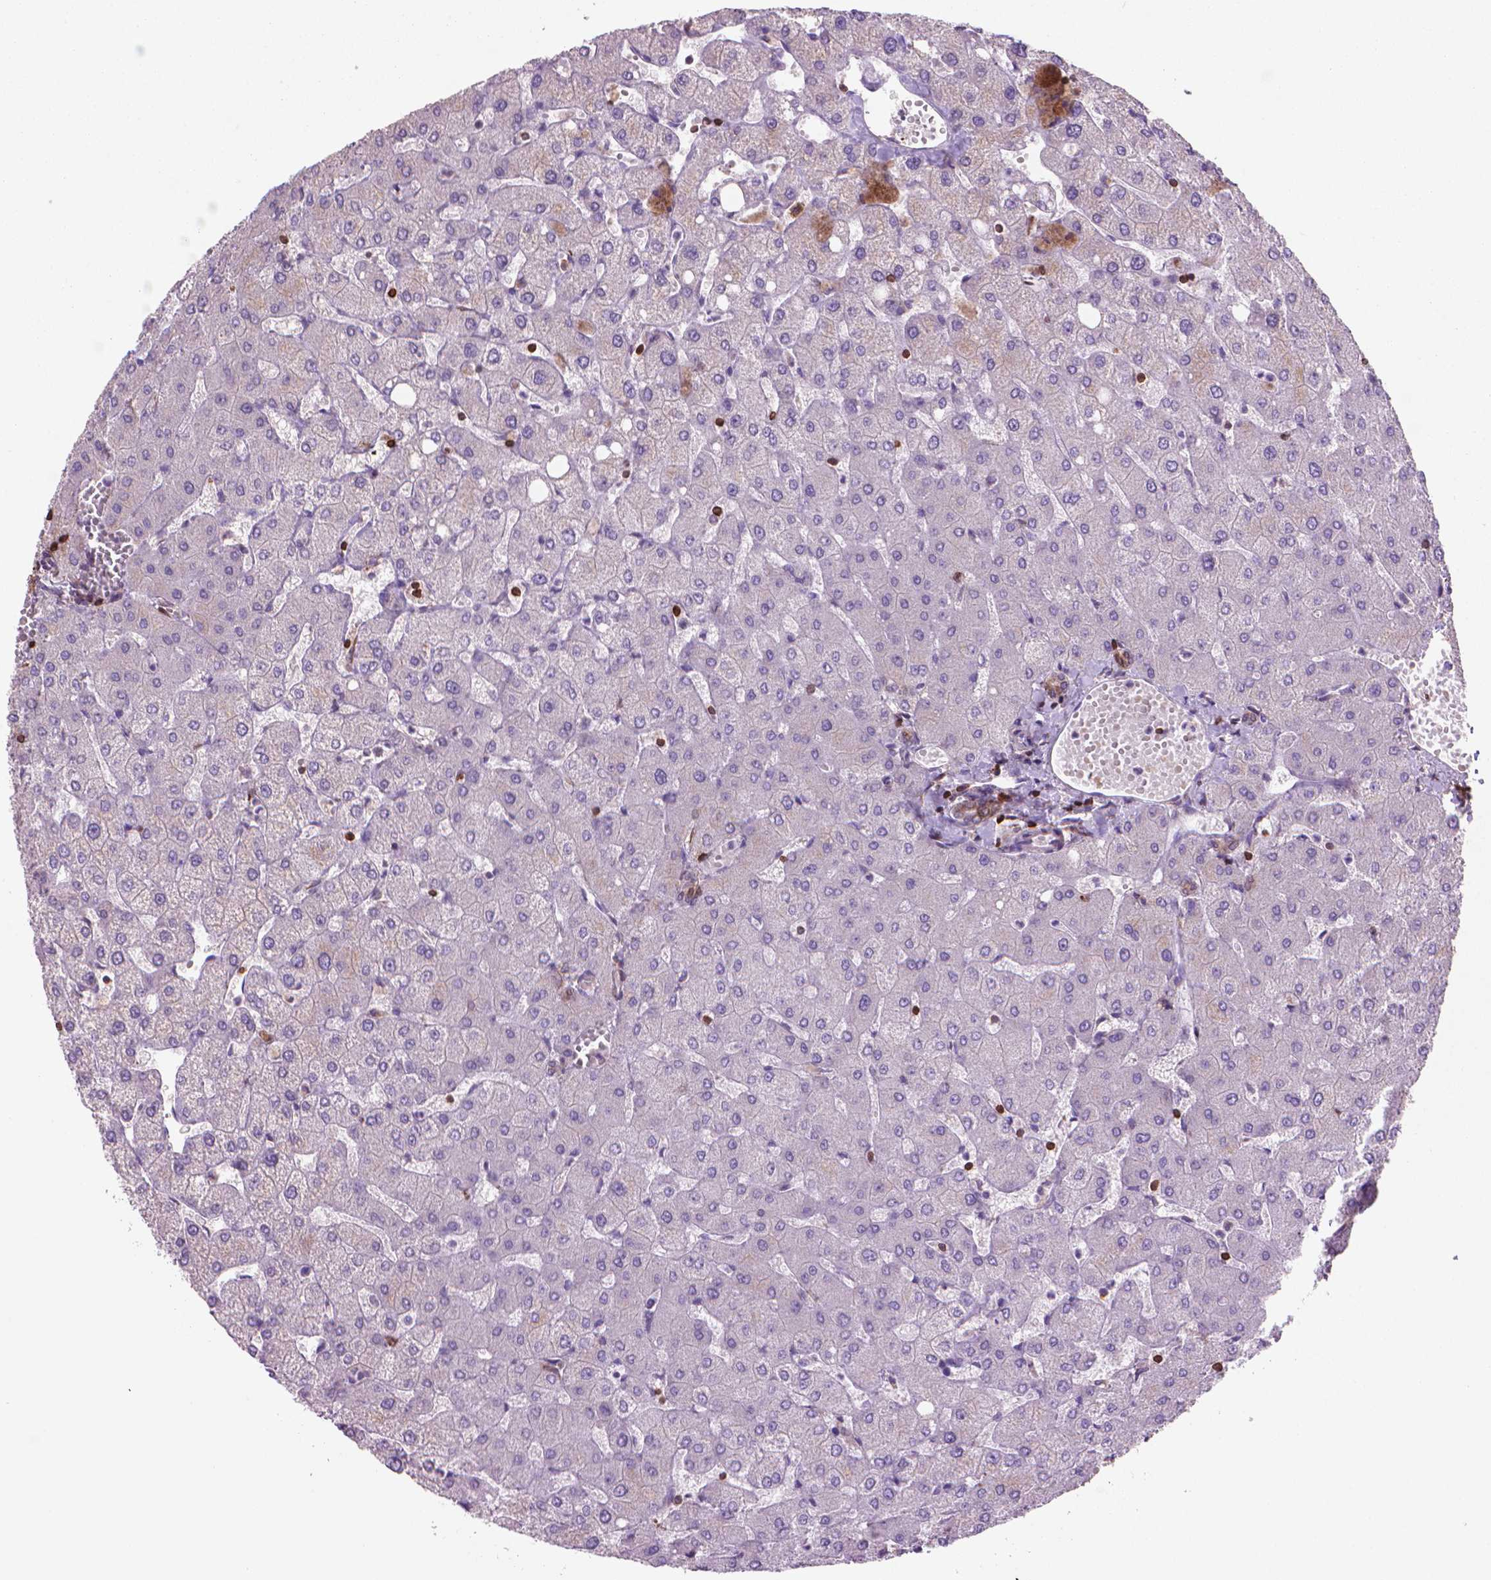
{"staining": {"intensity": "negative", "quantity": "none", "location": "none"}, "tissue": "liver", "cell_type": "Cholangiocytes", "image_type": "normal", "snomed": [{"axis": "morphology", "description": "Normal tissue, NOS"}, {"axis": "topography", "description": "Liver"}], "caption": "Immunohistochemistry image of unremarkable human liver stained for a protein (brown), which shows no staining in cholangiocytes. (DAB (3,3'-diaminobenzidine) immunohistochemistry with hematoxylin counter stain).", "gene": "BCL2", "patient": {"sex": "female", "age": 54}}